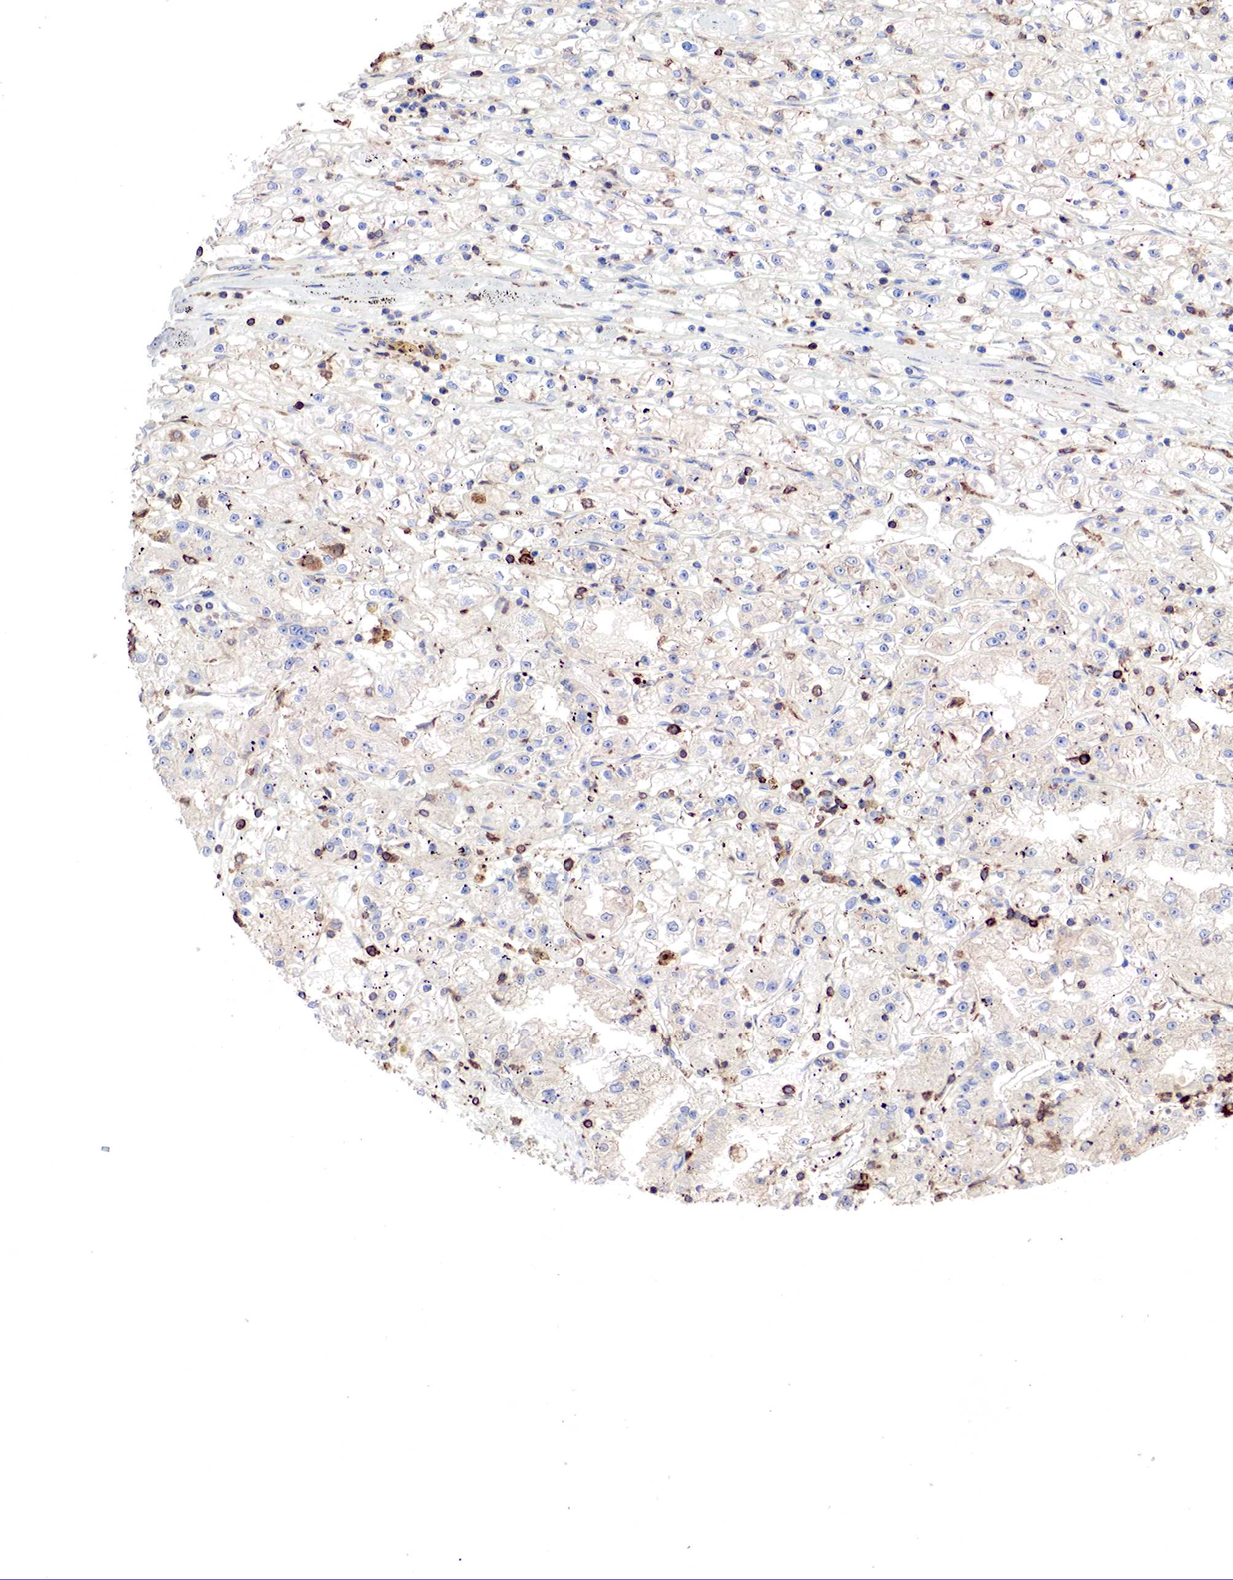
{"staining": {"intensity": "weak", "quantity": "<25%", "location": "cytoplasmic/membranous"}, "tissue": "renal cancer", "cell_type": "Tumor cells", "image_type": "cancer", "snomed": [{"axis": "morphology", "description": "Adenocarcinoma, NOS"}, {"axis": "topography", "description": "Kidney"}], "caption": "Protein analysis of renal cancer (adenocarcinoma) shows no significant staining in tumor cells.", "gene": "G6PD", "patient": {"sex": "male", "age": 56}}